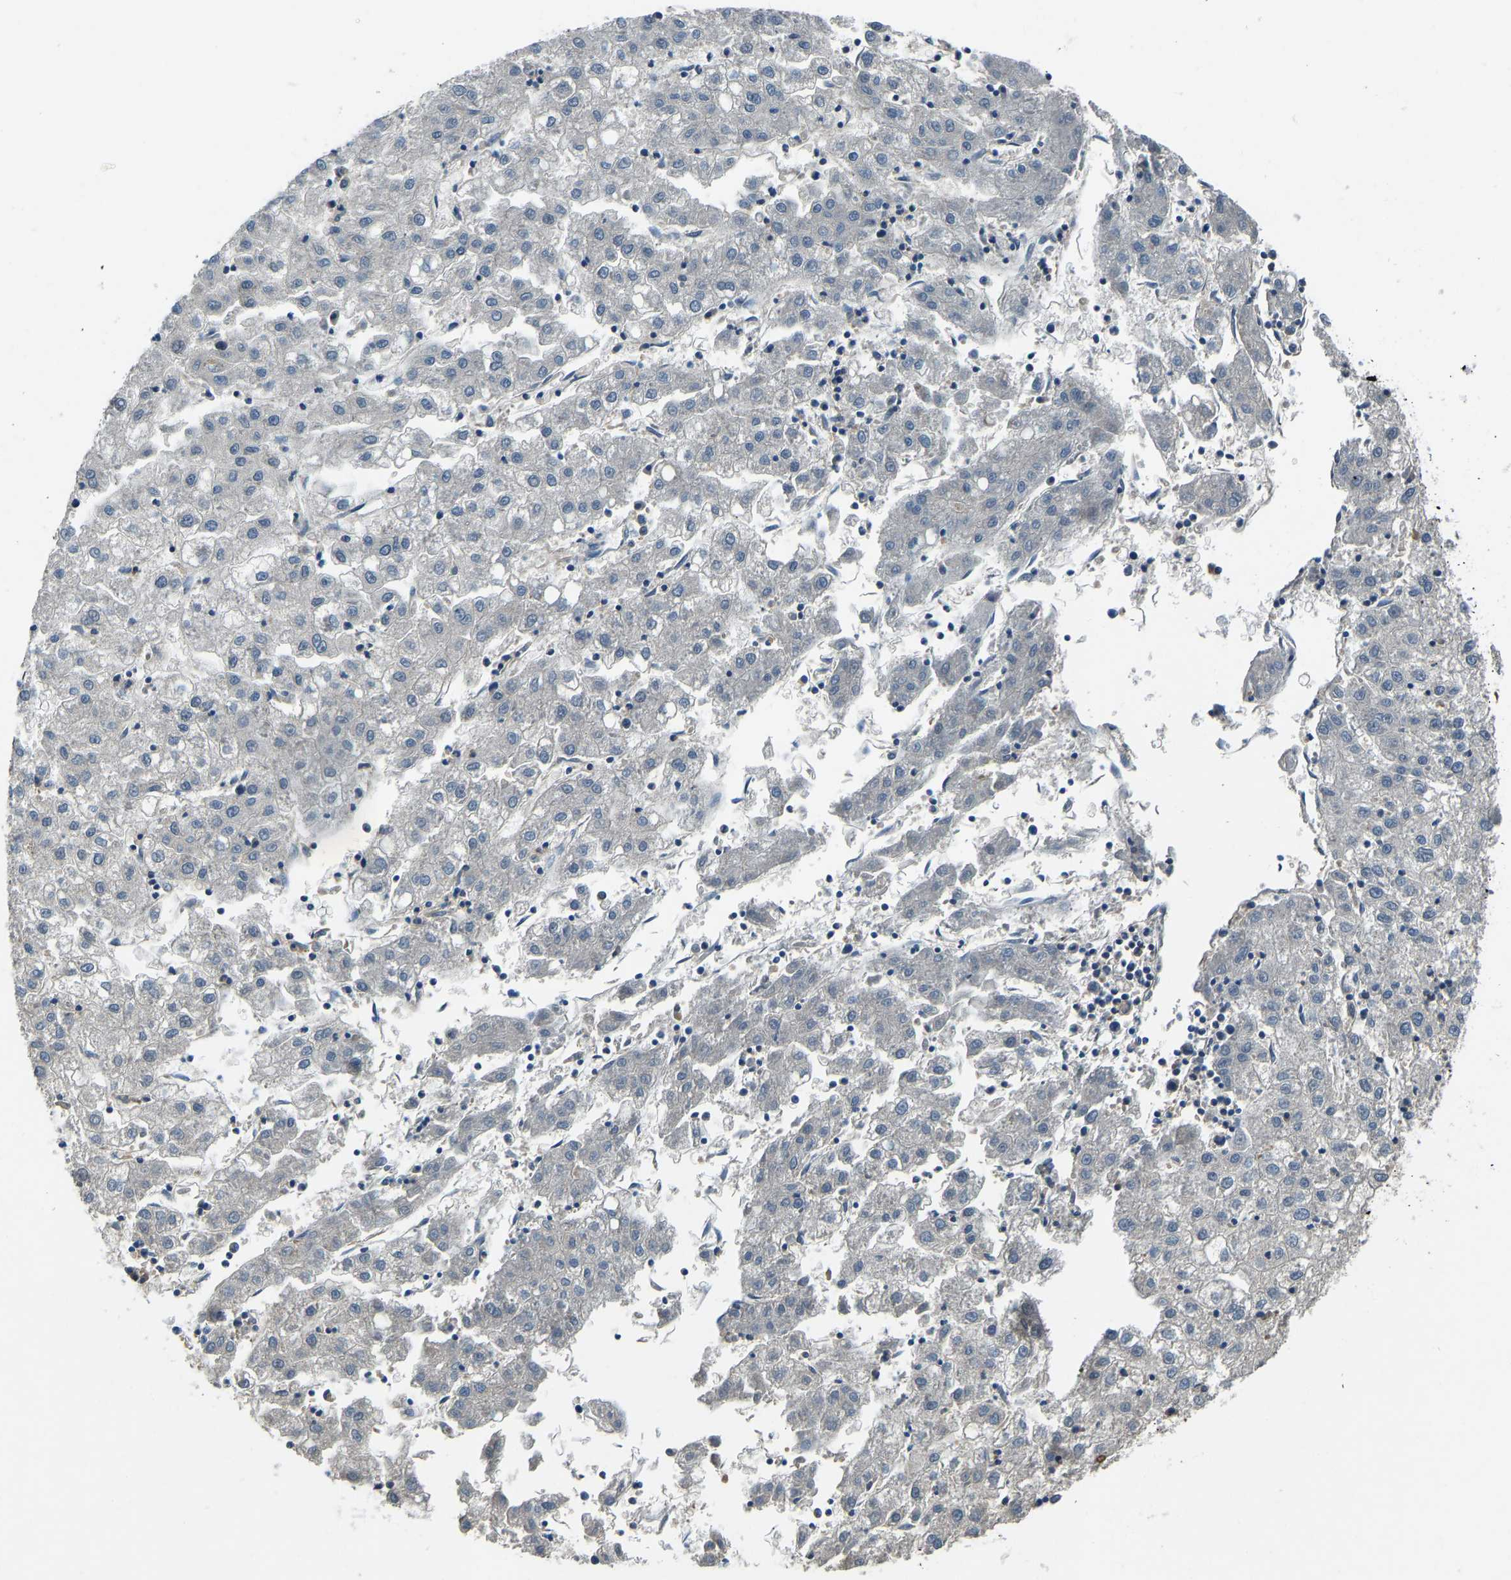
{"staining": {"intensity": "negative", "quantity": "none", "location": "none"}, "tissue": "liver cancer", "cell_type": "Tumor cells", "image_type": "cancer", "snomed": [{"axis": "morphology", "description": "Carcinoma, Hepatocellular, NOS"}, {"axis": "topography", "description": "Liver"}], "caption": "IHC image of human liver hepatocellular carcinoma stained for a protein (brown), which demonstrates no expression in tumor cells.", "gene": "RLIM", "patient": {"sex": "male", "age": 72}}